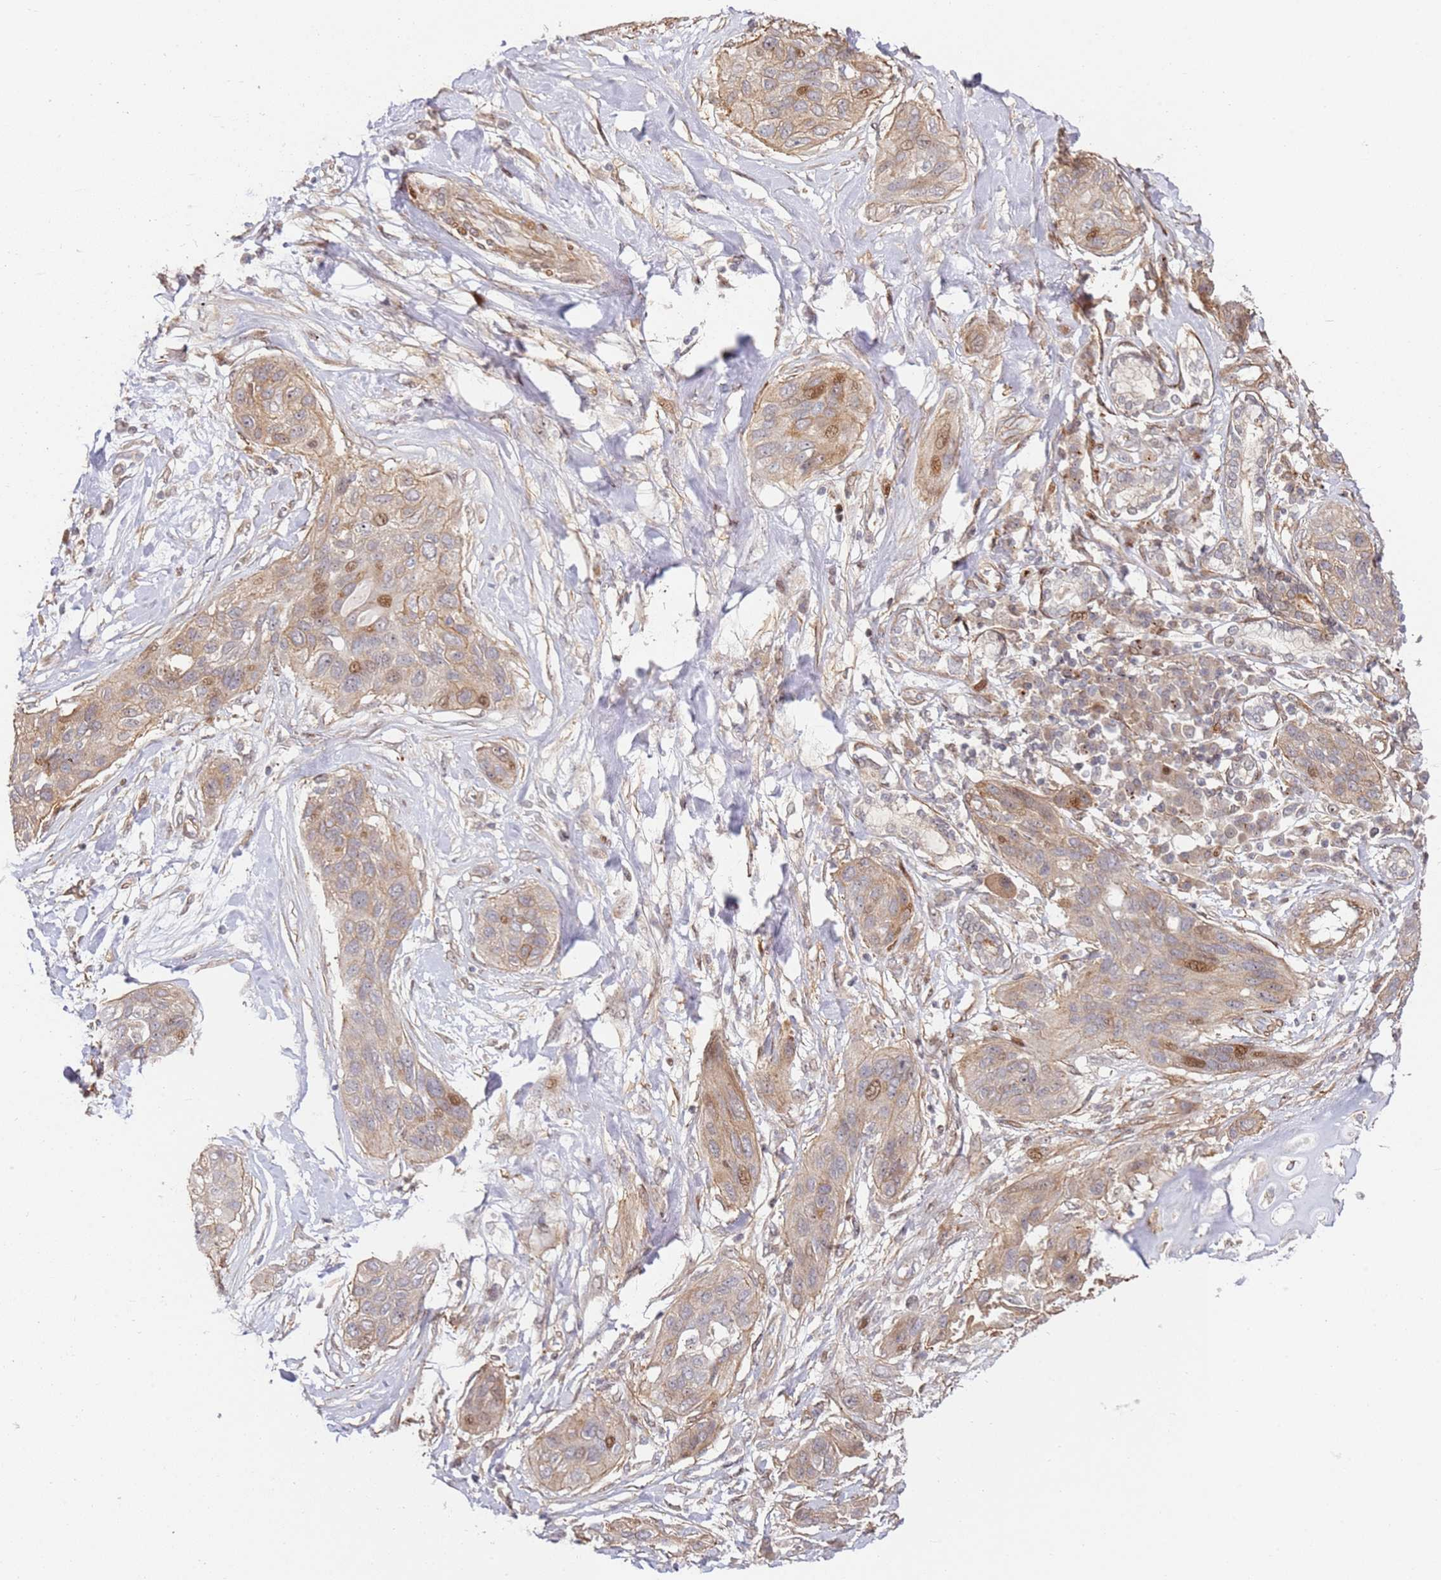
{"staining": {"intensity": "moderate", "quantity": "25%-75%", "location": "cytoplasmic/membranous,nuclear"}, "tissue": "lung cancer", "cell_type": "Tumor cells", "image_type": "cancer", "snomed": [{"axis": "morphology", "description": "Squamous cell carcinoma, NOS"}, {"axis": "topography", "description": "Lung"}], "caption": "About 25%-75% of tumor cells in human lung squamous cell carcinoma reveal moderate cytoplasmic/membranous and nuclear protein positivity as visualized by brown immunohistochemical staining.", "gene": "TMEM233", "patient": {"sex": "female", "age": 70}}